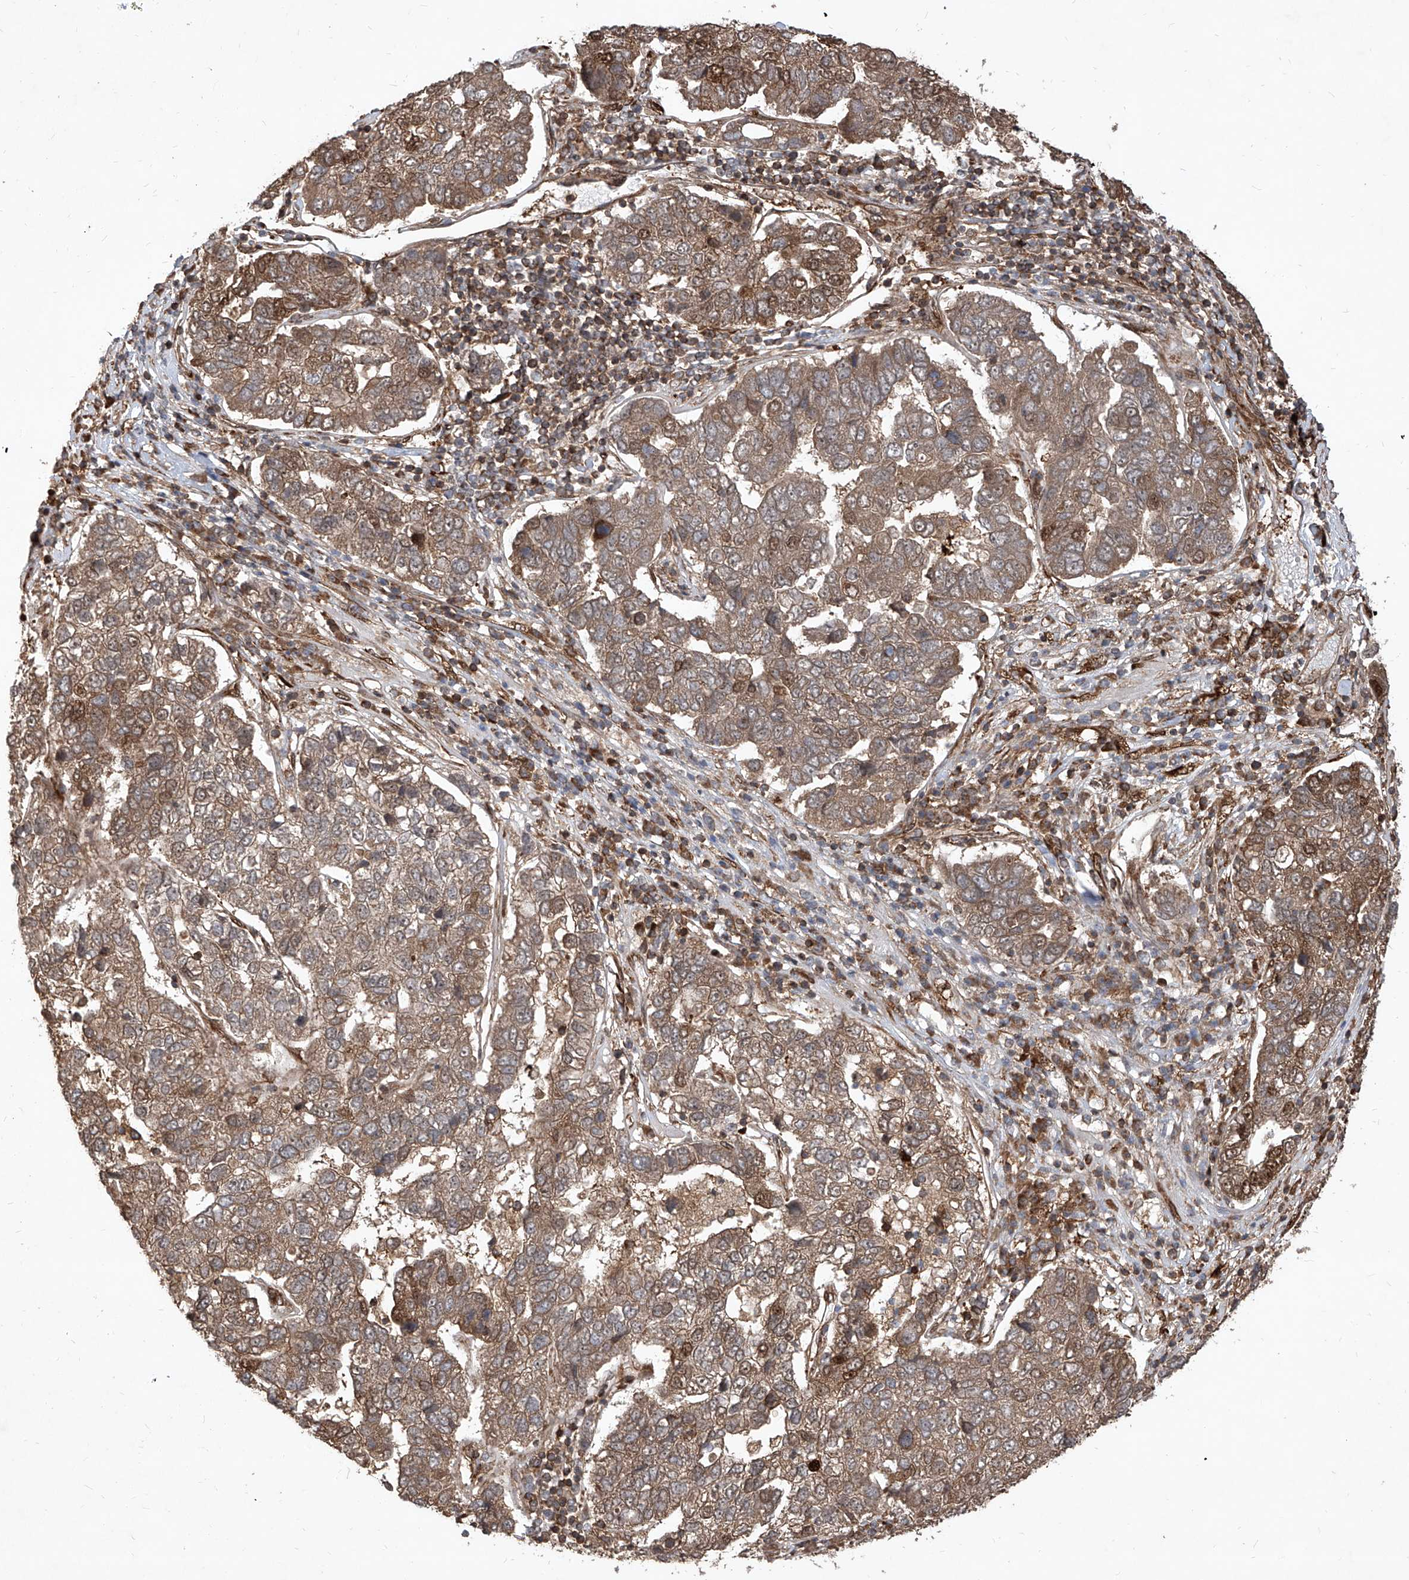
{"staining": {"intensity": "moderate", "quantity": "25%-75%", "location": "cytoplasmic/membranous,nuclear"}, "tissue": "pancreatic cancer", "cell_type": "Tumor cells", "image_type": "cancer", "snomed": [{"axis": "morphology", "description": "Adenocarcinoma, NOS"}, {"axis": "topography", "description": "Pancreas"}], "caption": "Protein analysis of pancreatic cancer (adenocarcinoma) tissue exhibits moderate cytoplasmic/membranous and nuclear positivity in approximately 25%-75% of tumor cells.", "gene": "MAGED2", "patient": {"sex": "female", "age": 61}}